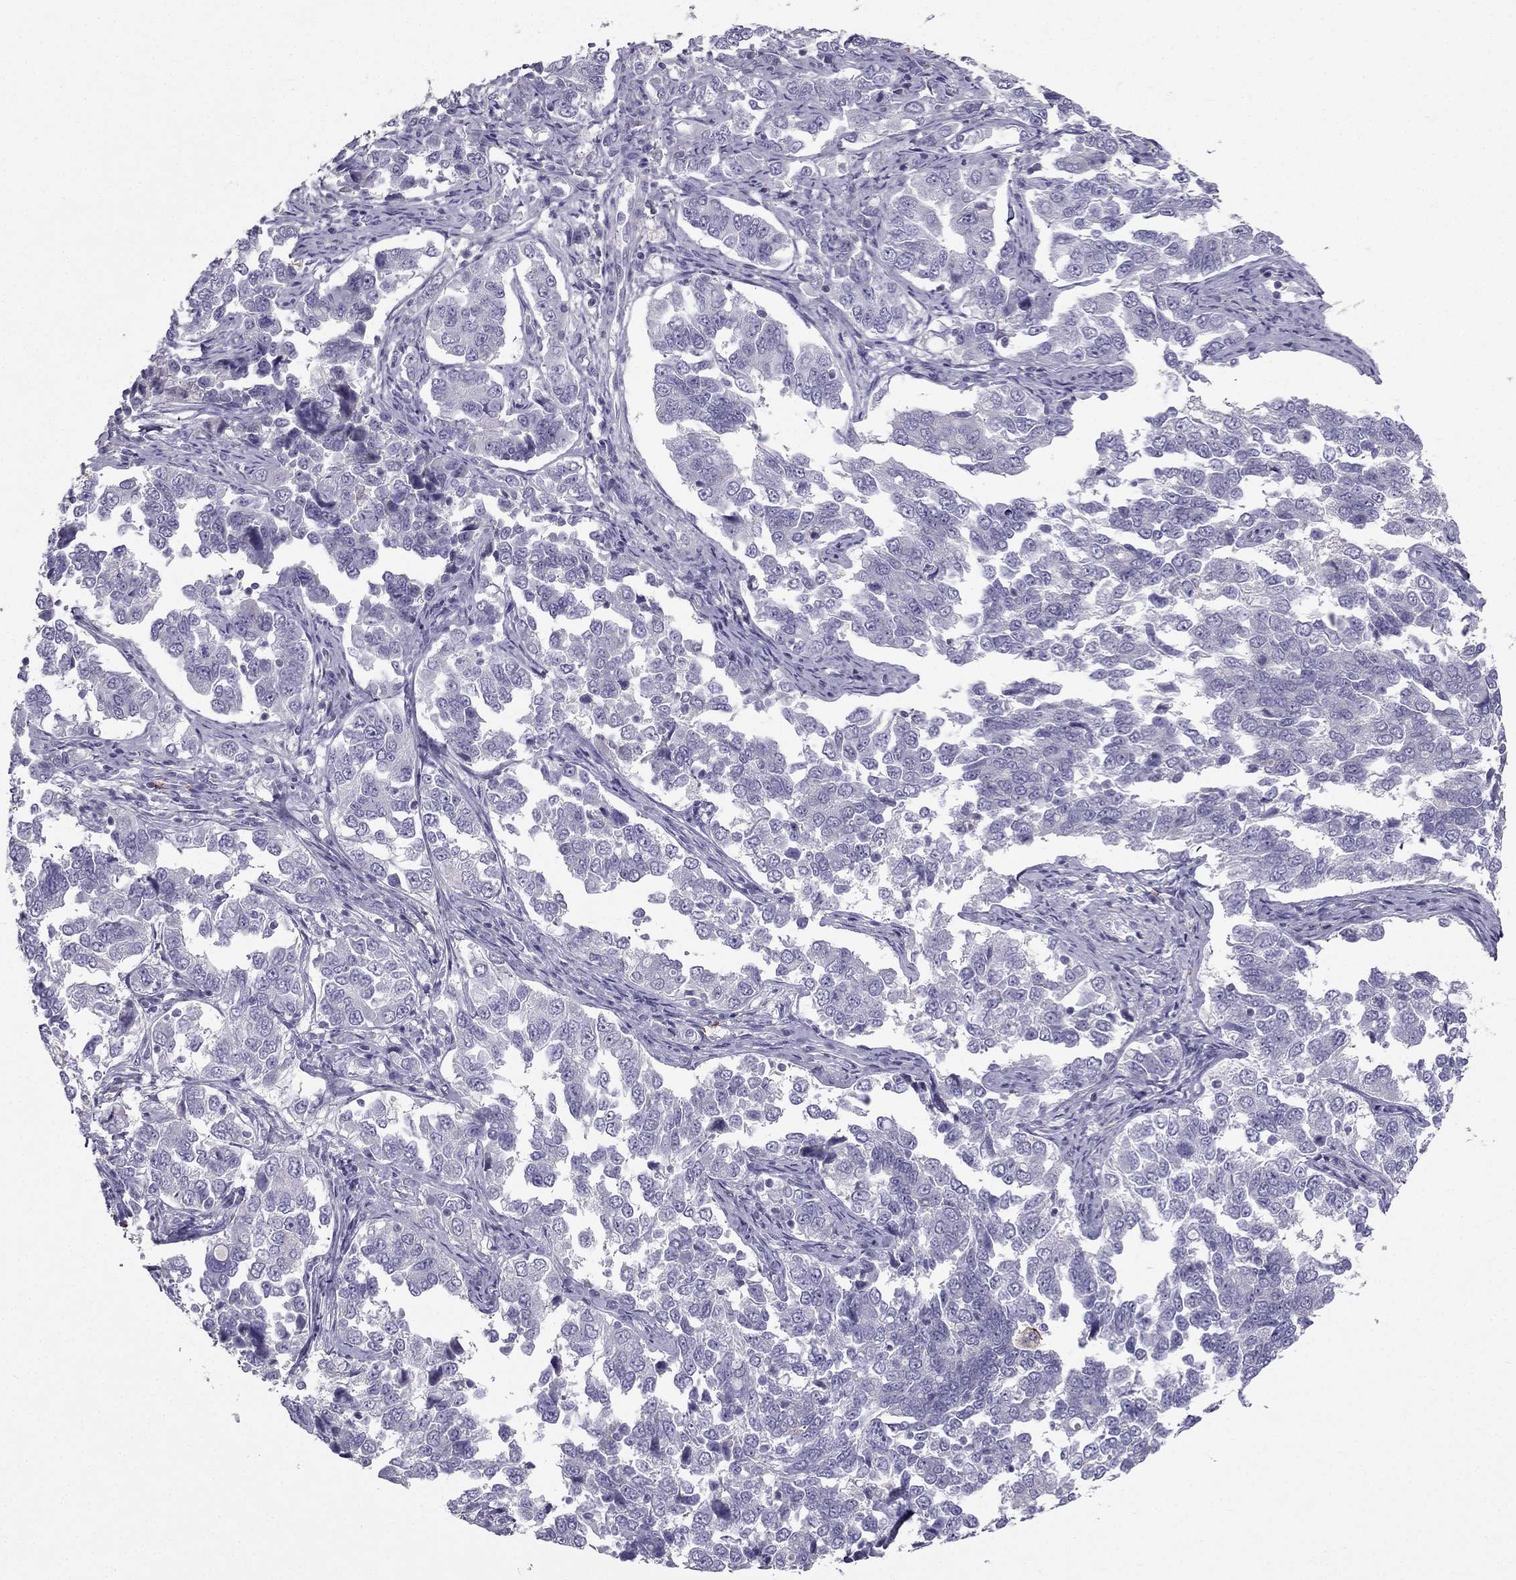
{"staining": {"intensity": "negative", "quantity": "none", "location": "none"}, "tissue": "endometrial cancer", "cell_type": "Tumor cells", "image_type": "cancer", "snomed": [{"axis": "morphology", "description": "Adenocarcinoma, NOS"}, {"axis": "topography", "description": "Endometrium"}], "caption": "The histopathology image displays no significant staining in tumor cells of endometrial adenocarcinoma.", "gene": "LMTK3", "patient": {"sex": "female", "age": 43}}